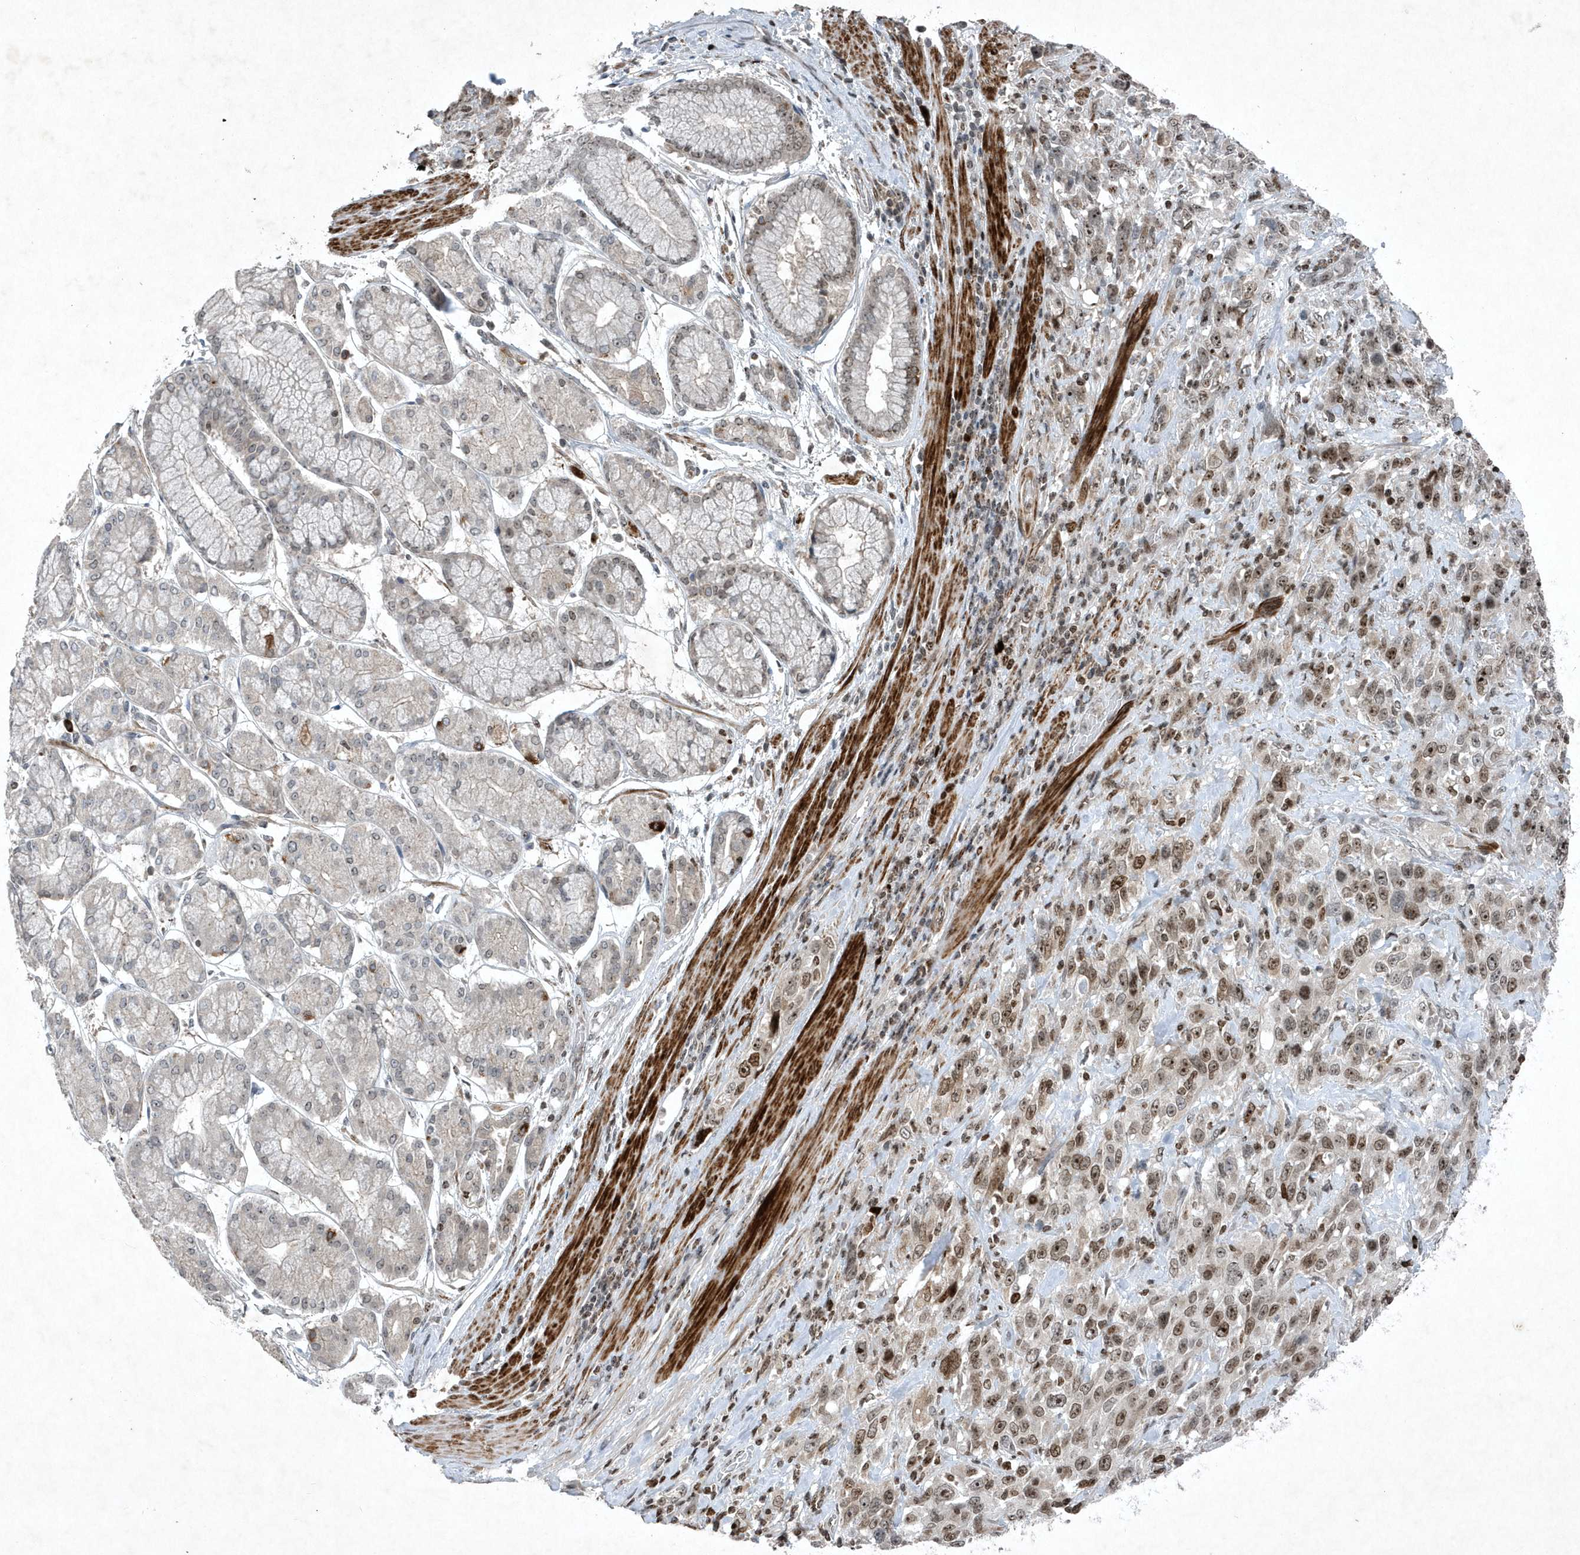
{"staining": {"intensity": "moderate", "quantity": ">75%", "location": "nuclear"}, "tissue": "stomach cancer", "cell_type": "Tumor cells", "image_type": "cancer", "snomed": [{"axis": "morphology", "description": "Normal tissue, NOS"}, {"axis": "morphology", "description": "Adenocarcinoma, NOS"}, {"axis": "topography", "description": "Lymph node"}, {"axis": "topography", "description": "Stomach"}], "caption": "Immunohistochemistry (IHC) of human stomach cancer reveals medium levels of moderate nuclear staining in approximately >75% of tumor cells. (Stains: DAB (3,3'-diaminobenzidine) in brown, nuclei in blue, Microscopy: brightfield microscopy at high magnification).", "gene": "QTRT2", "patient": {"sex": "male", "age": 48}}